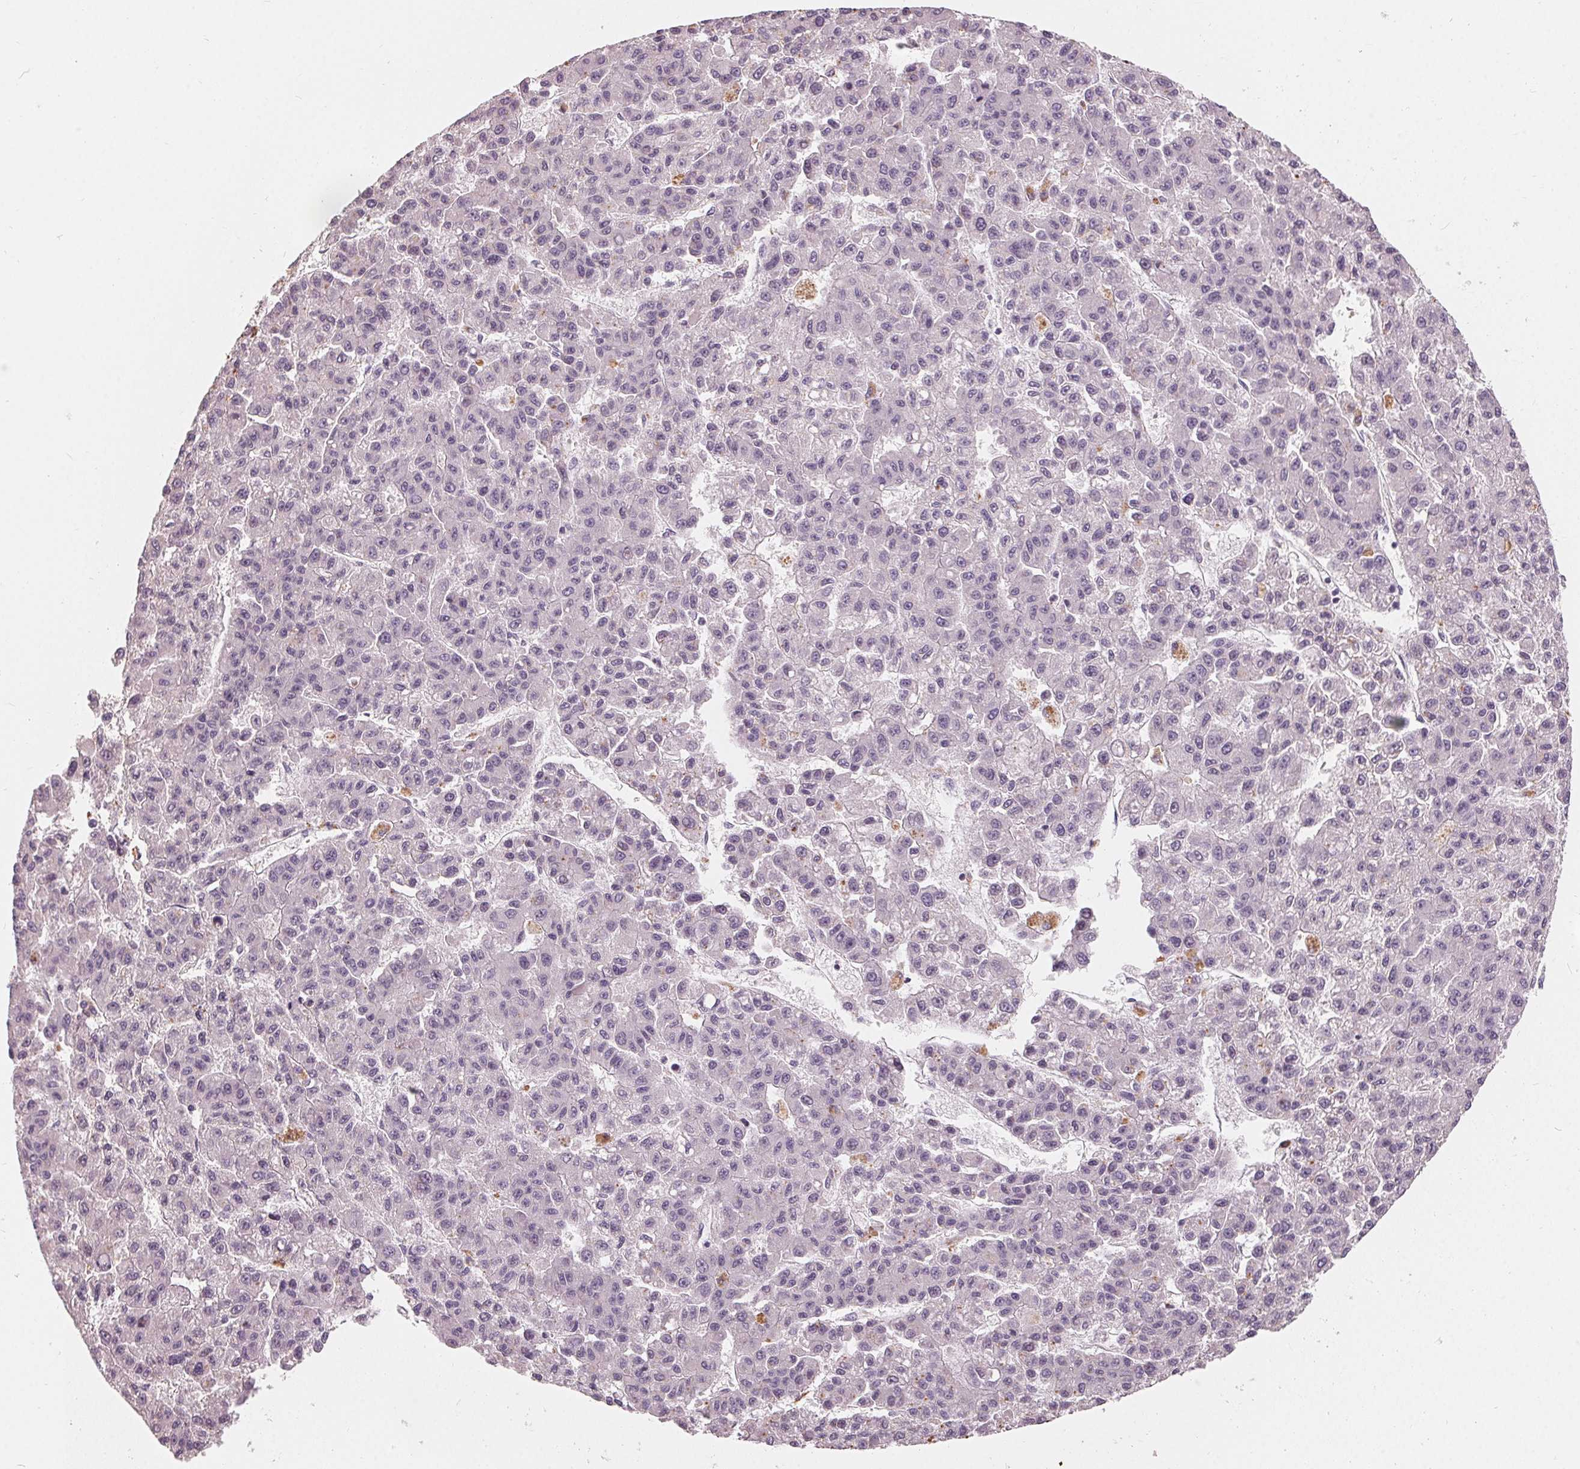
{"staining": {"intensity": "negative", "quantity": "none", "location": "none"}, "tissue": "liver cancer", "cell_type": "Tumor cells", "image_type": "cancer", "snomed": [{"axis": "morphology", "description": "Carcinoma, Hepatocellular, NOS"}, {"axis": "topography", "description": "Liver"}], "caption": "This is a image of IHC staining of hepatocellular carcinoma (liver), which shows no staining in tumor cells.", "gene": "HOPX", "patient": {"sex": "male", "age": 70}}